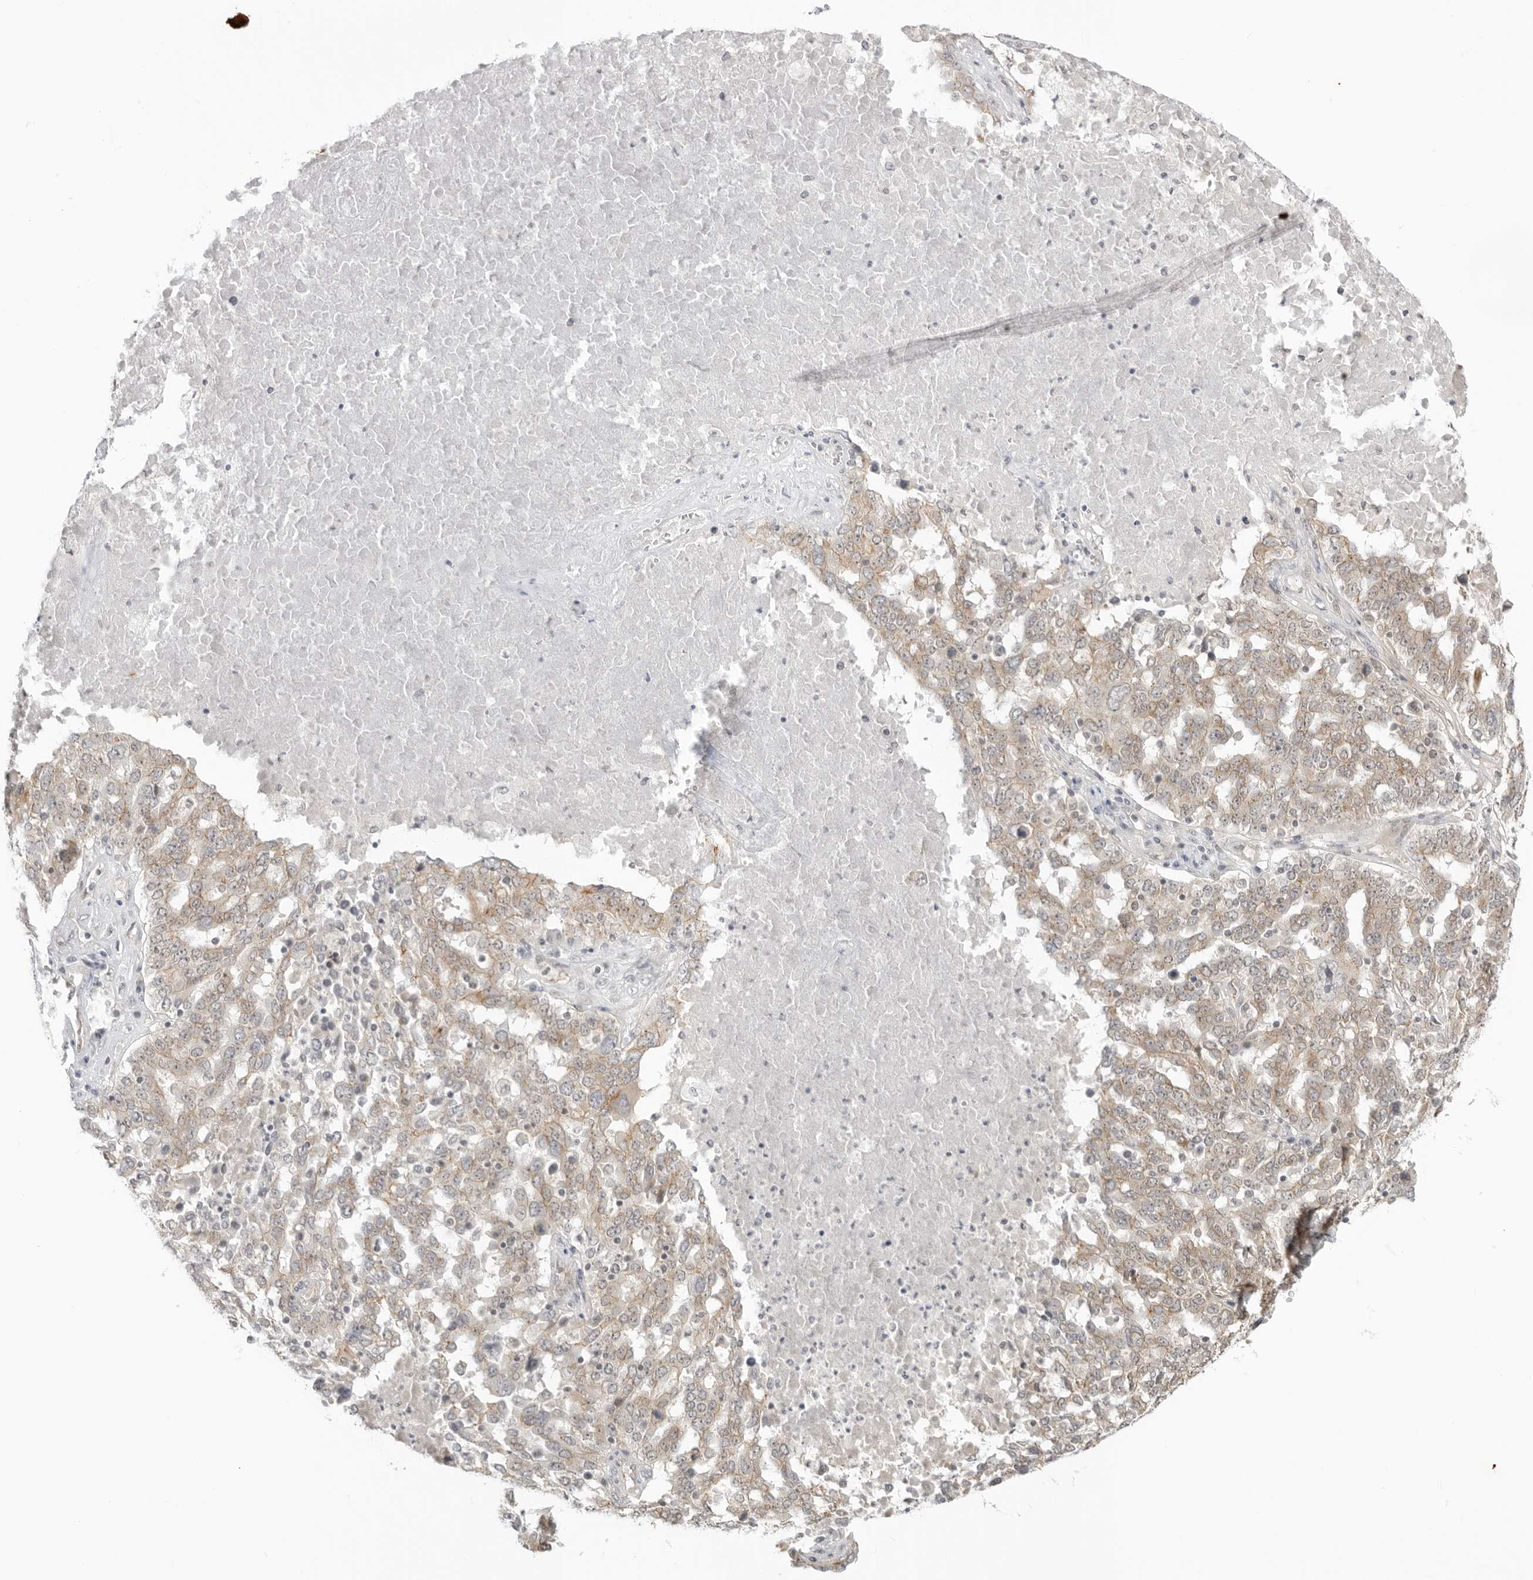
{"staining": {"intensity": "moderate", "quantity": ">75%", "location": "cytoplasmic/membranous"}, "tissue": "ovarian cancer", "cell_type": "Tumor cells", "image_type": "cancer", "snomed": [{"axis": "morphology", "description": "Carcinoma, endometroid"}, {"axis": "topography", "description": "Ovary"}], "caption": "Protein expression analysis of human ovarian cancer (endometroid carcinoma) reveals moderate cytoplasmic/membranous expression in about >75% of tumor cells.", "gene": "TRAPPC3", "patient": {"sex": "female", "age": 62}}